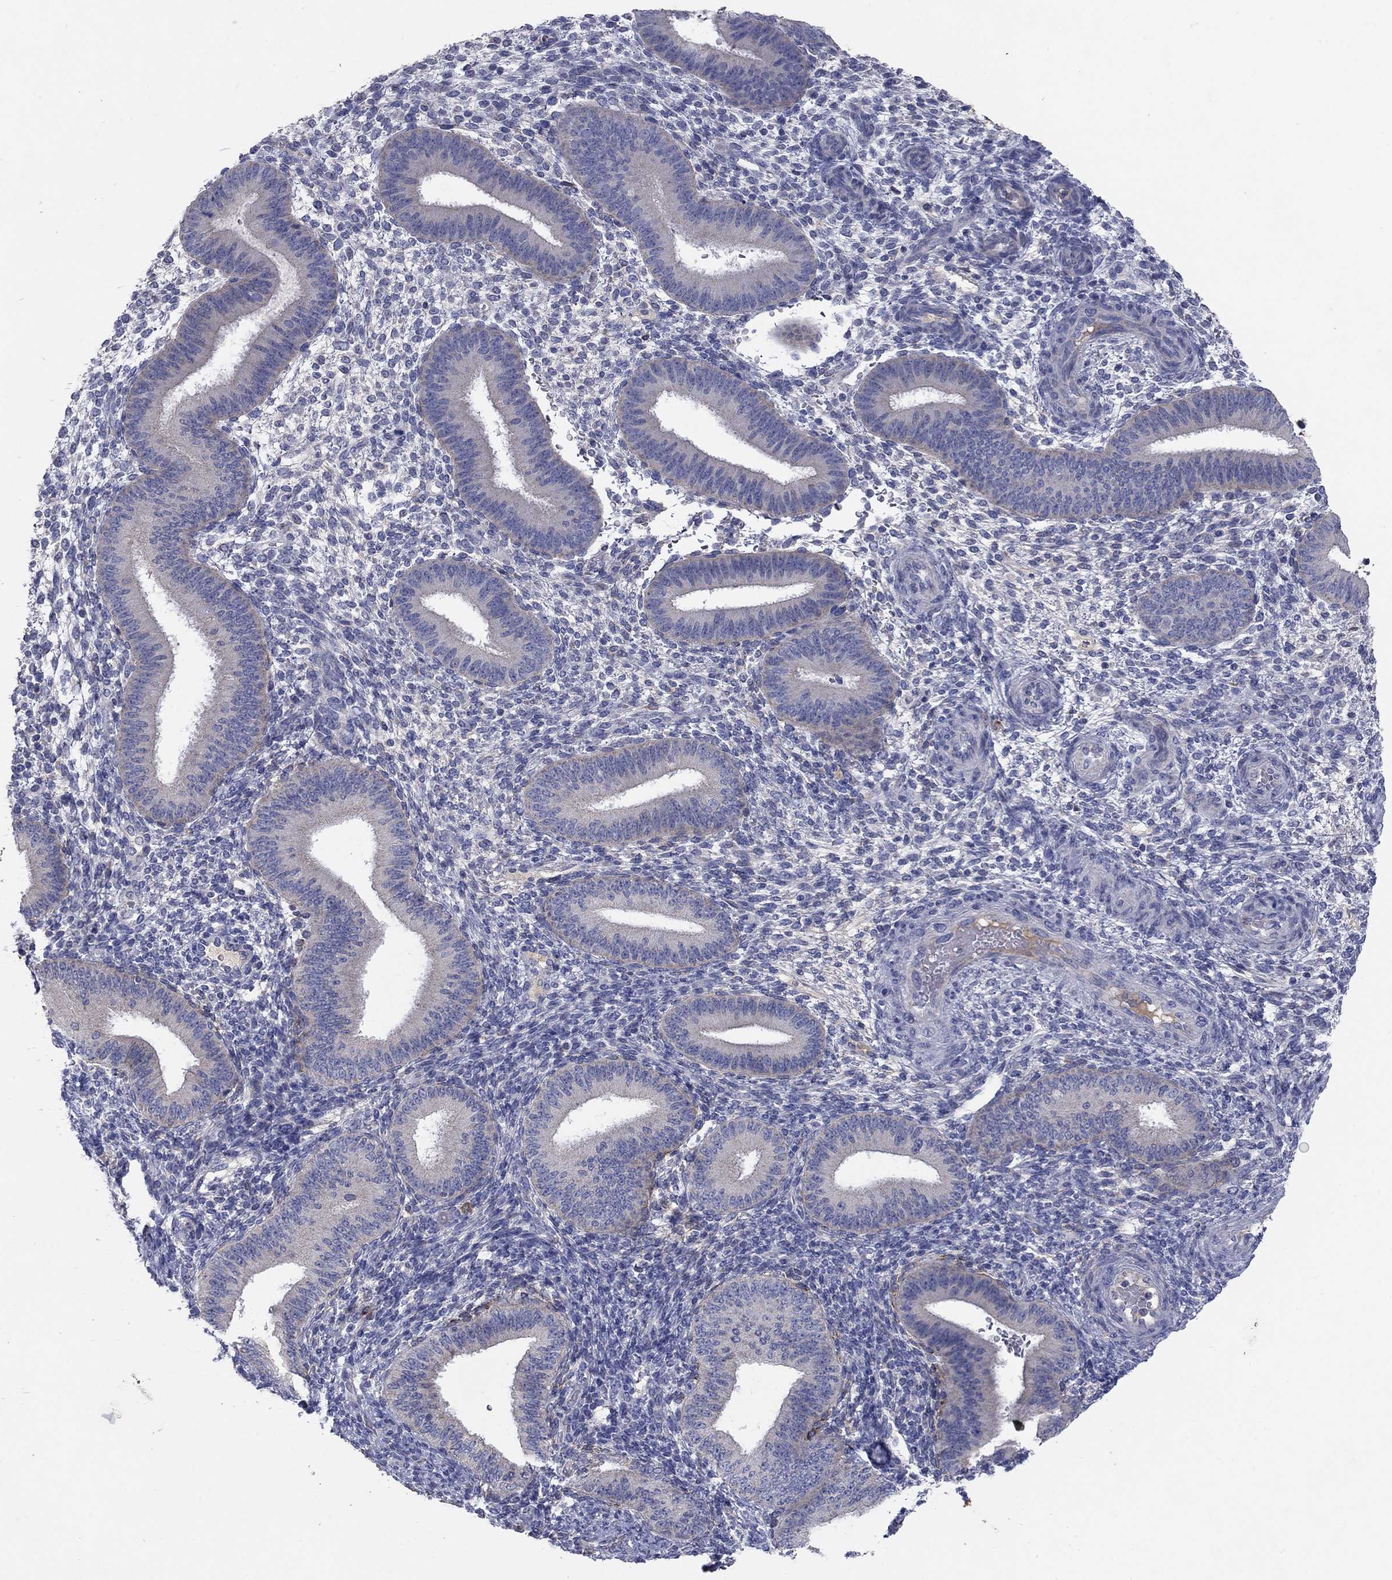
{"staining": {"intensity": "negative", "quantity": "none", "location": "none"}, "tissue": "endometrium", "cell_type": "Cells in endometrial stroma", "image_type": "normal", "snomed": [{"axis": "morphology", "description": "Normal tissue, NOS"}, {"axis": "topography", "description": "Endometrium"}], "caption": "This micrograph is of normal endometrium stained with immunohistochemistry to label a protein in brown with the nuclei are counter-stained blue. There is no staining in cells in endometrial stroma.", "gene": "PTGDS", "patient": {"sex": "female", "age": 39}}